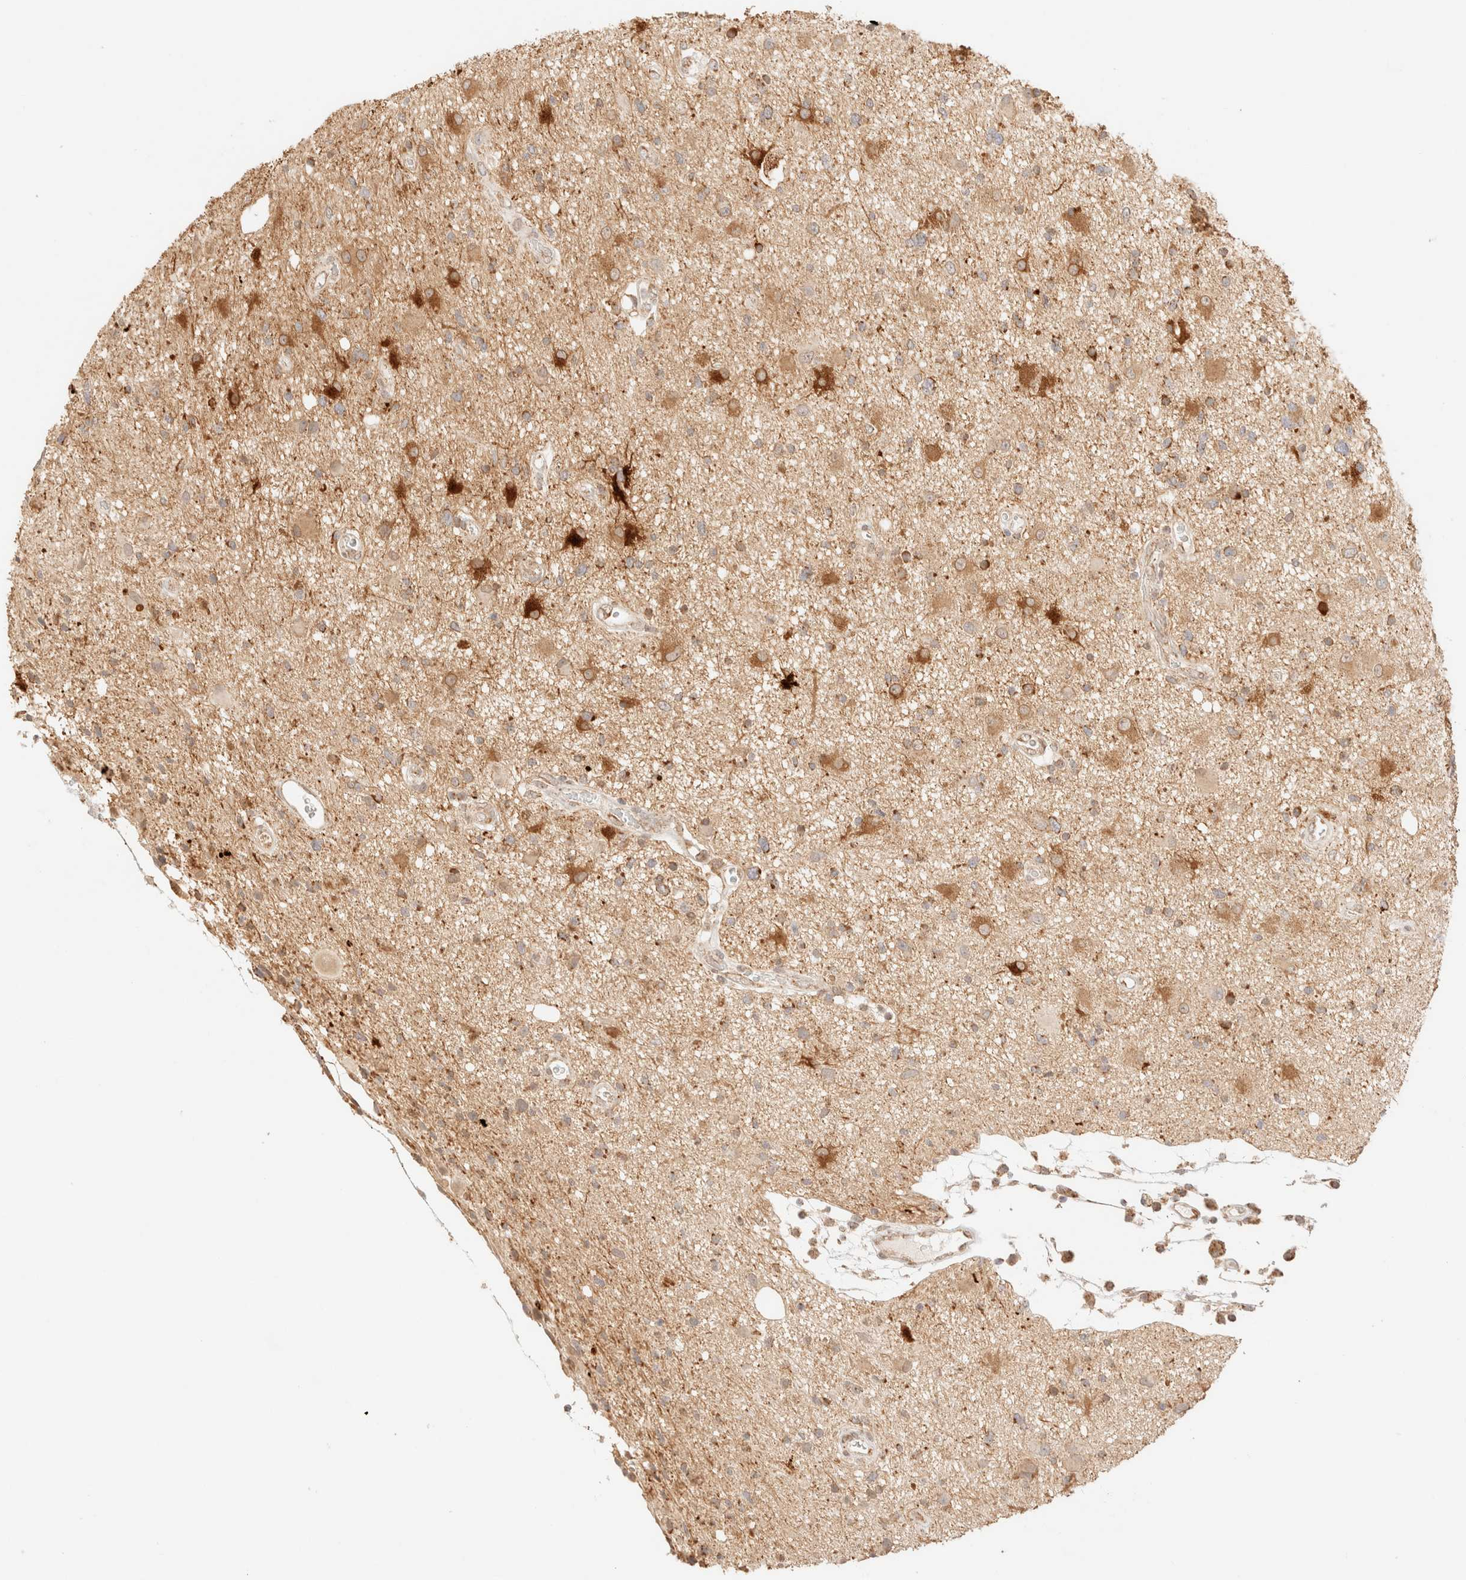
{"staining": {"intensity": "moderate", "quantity": ">75%", "location": "cytoplasmic/membranous"}, "tissue": "glioma", "cell_type": "Tumor cells", "image_type": "cancer", "snomed": [{"axis": "morphology", "description": "Glioma, malignant, High grade"}, {"axis": "topography", "description": "Brain"}], "caption": "Protein expression analysis of malignant glioma (high-grade) exhibits moderate cytoplasmic/membranous positivity in about >75% of tumor cells.", "gene": "TACO1", "patient": {"sex": "male", "age": 33}}